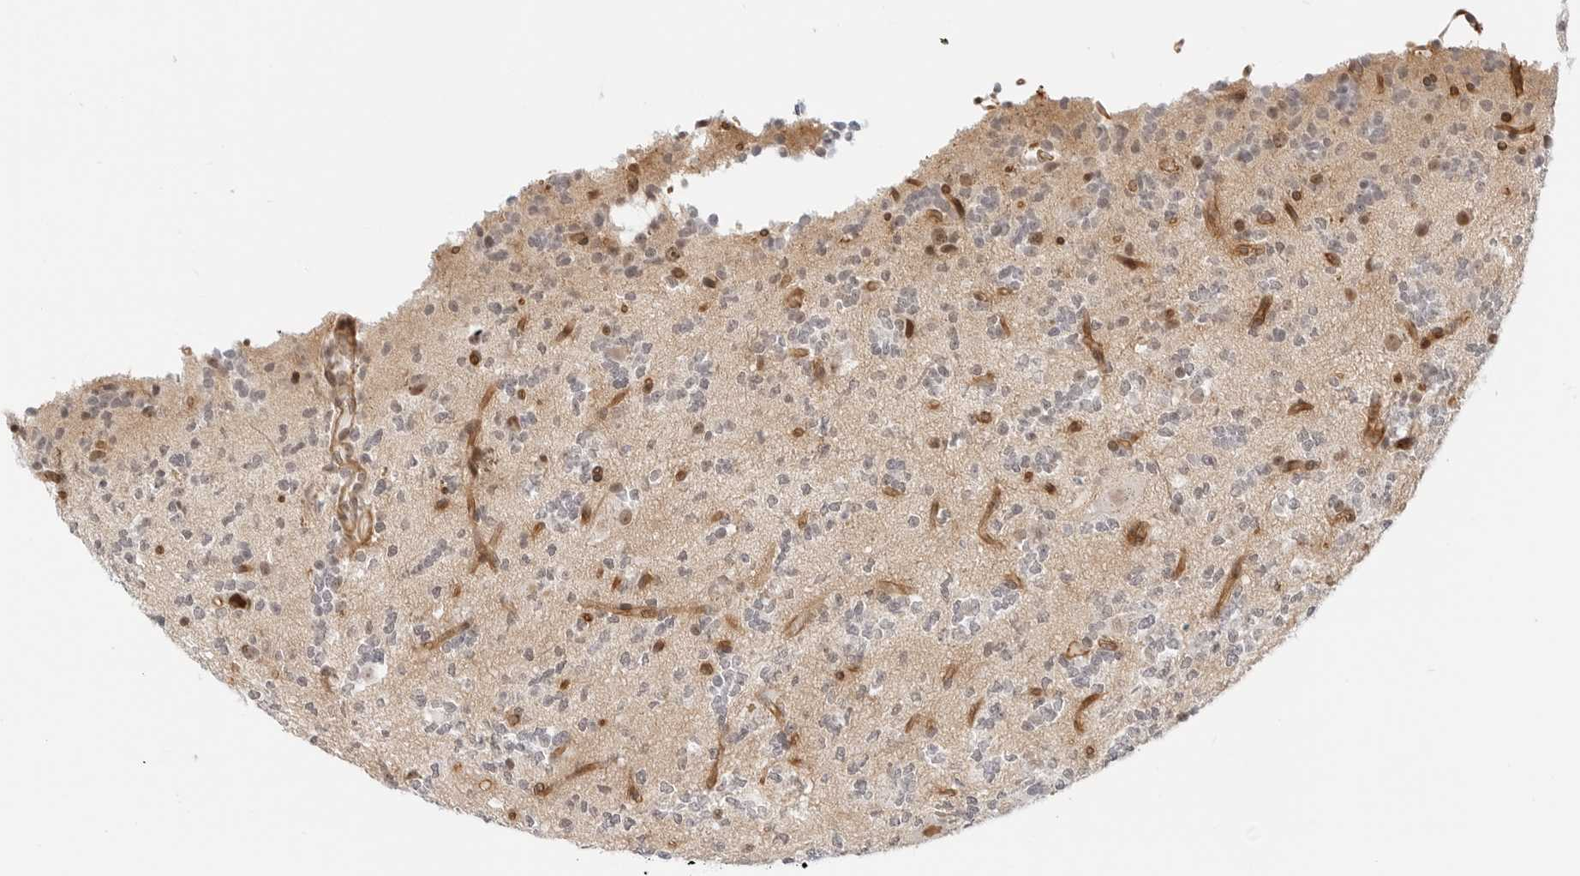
{"staining": {"intensity": "negative", "quantity": "none", "location": "none"}, "tissue": "glioma", "cell_type": "Tumor cells", "image_type": "cancer", "snomed": [{"axis": "morphology", "description": "Glioma, malignant, High grade"}, {"axis": "topography", "description": "Brain"}], "caption": "Immunohistochemistry (IHC) micrograph of neoplastic tissue: glioma stained with DAB (3,3'-diaminobenzidine) displays no significant protein positivity in tumor cells. (DAB immunohistochemistry visualized using brightfield microscopy, high magnification).", "gene": "ZNF613", "patient": {"sex": "female", "age": 62}}